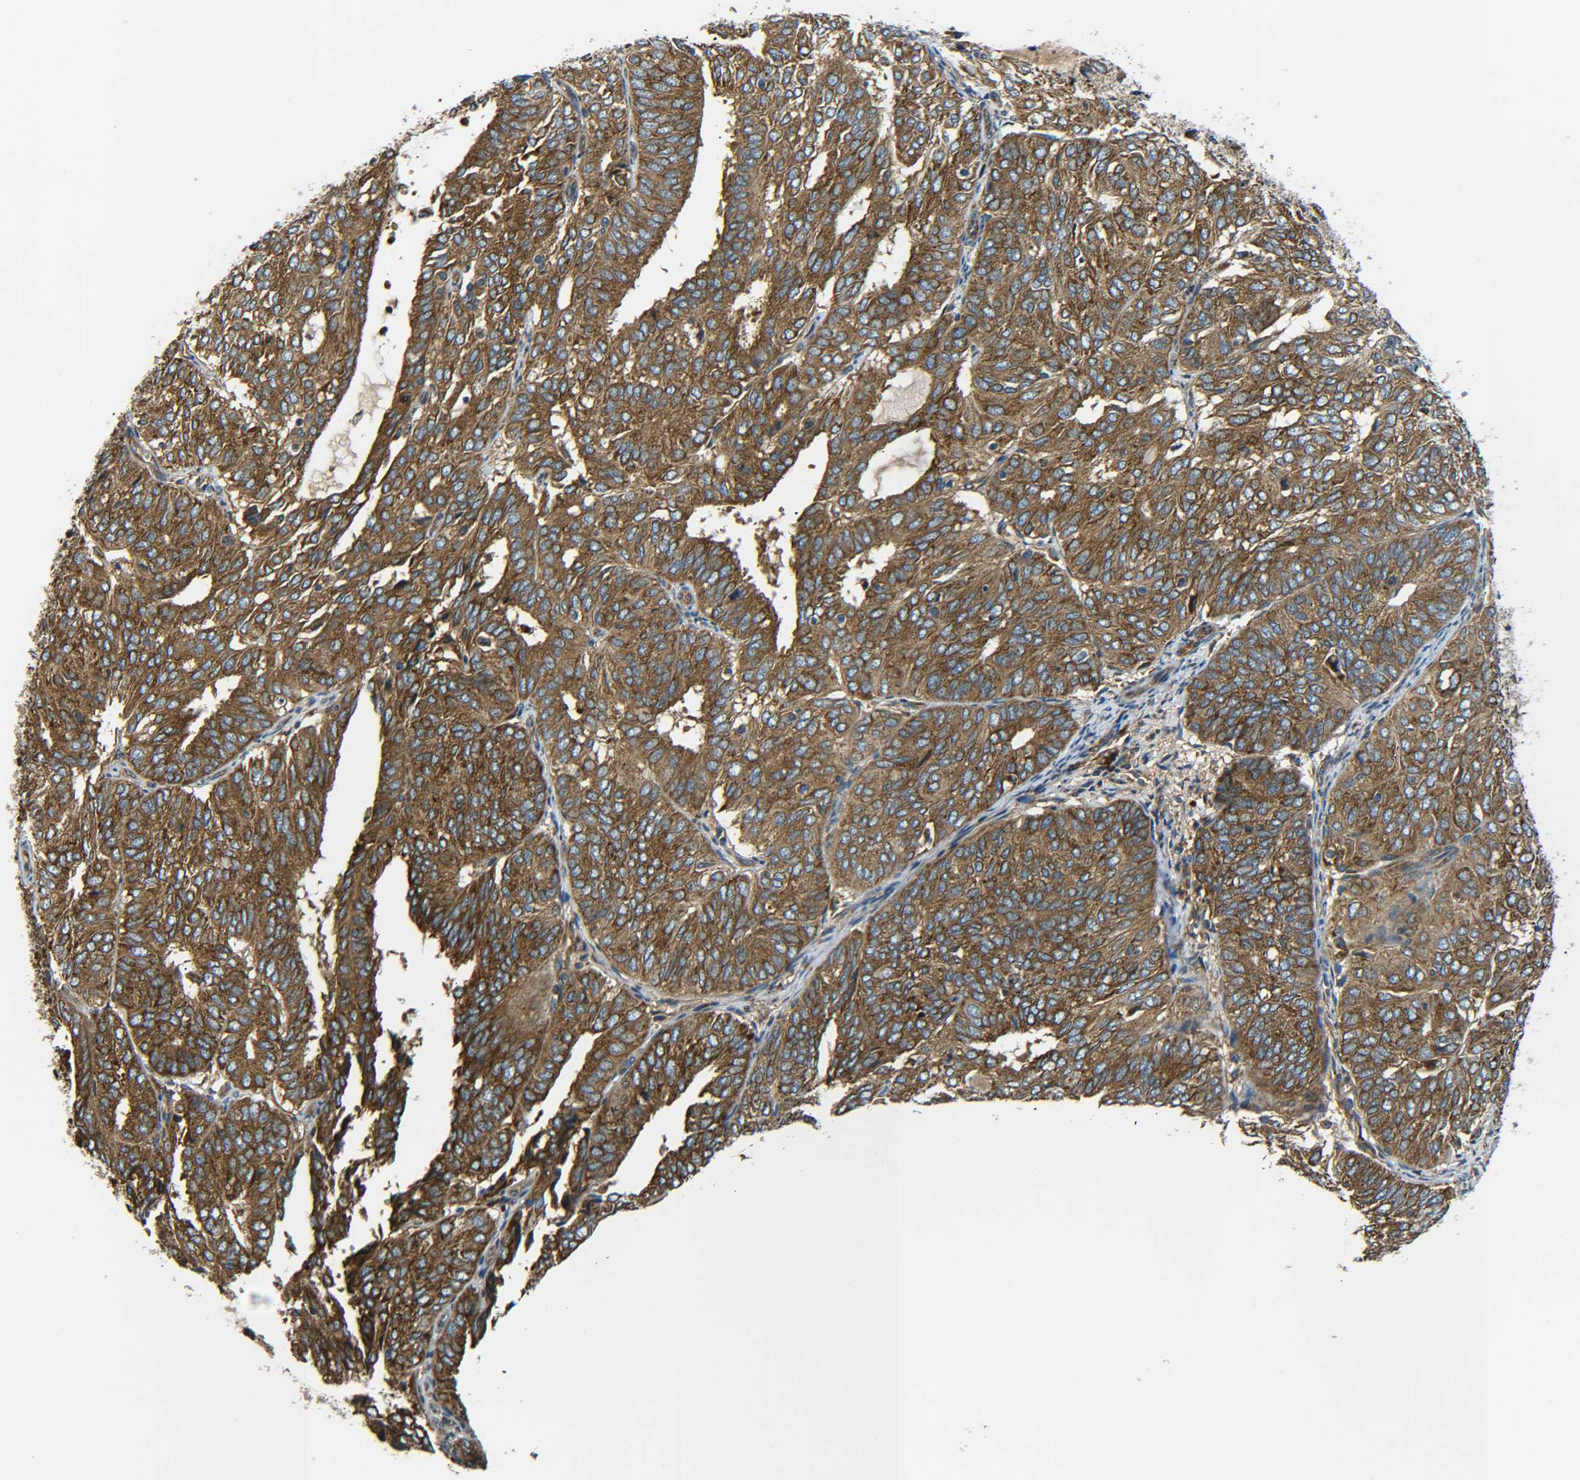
{"staining": {"intensity": "strong", "quantity": ">75%", "location": "cytoplasmic/membranous"}, "tissue": "endometrial cancer", "cell_type": "Tumor cells", "image_type": "cancer", "snomed": [{"axis": "morphology", "description": "Adenocarcinoma, NOS"}, {"axis": "topography", "description": "Uterus"}], "caption": "Immunohistochemical staining of endometrial cancer exhibits strong cytoplasmic/membranous protein expression in approximately >75% of tumor cells.", "gene": "PREB", "patient": {"sex": "female", "age": 60}}